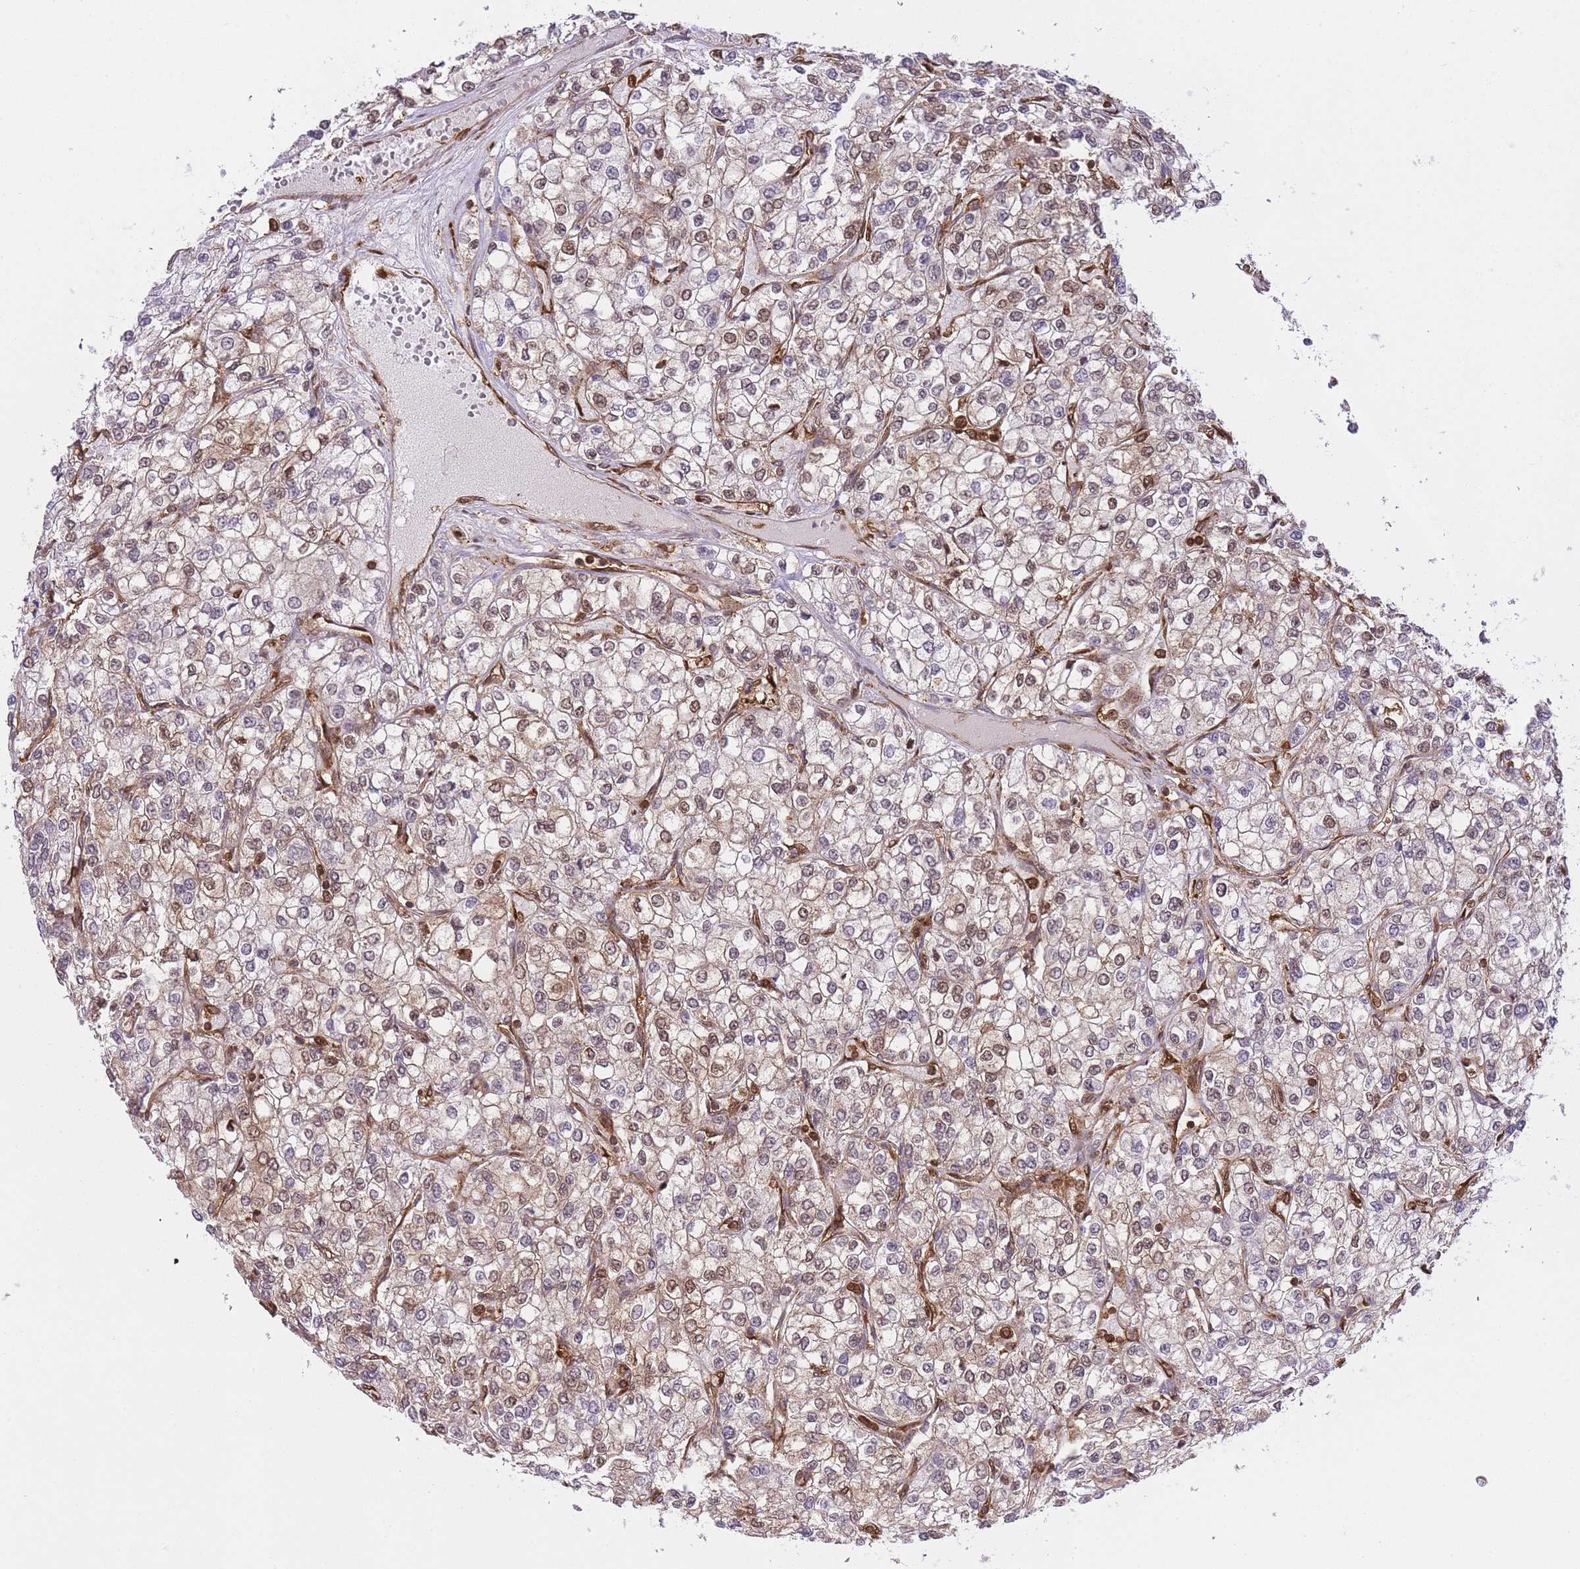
{"staining": {"intensity": "weak", "quantity": "25%-75%", "location": "cytoplasmic/membranous,nuclear"}, "tissue": "renal cancer", "cell_type": "Tumor cells", "image_type": "cancer", "snomed": [{"axis": "morphology", "description": "Adenocarcinoma, NOS"}, {"axis": "topography", "description": "Kidney"}], "caption": "A micrograph of human renal cancer stained for a protein shows weak cytoplasmic/membranous and nuclear brown staining in tumor cells. (DAB (3,3'-diaminobenzidine) IHC, brown staining for protein, blue staining for nuclei).", "gene": "MSN", "patient": {"sex": "male", "age": 80}}